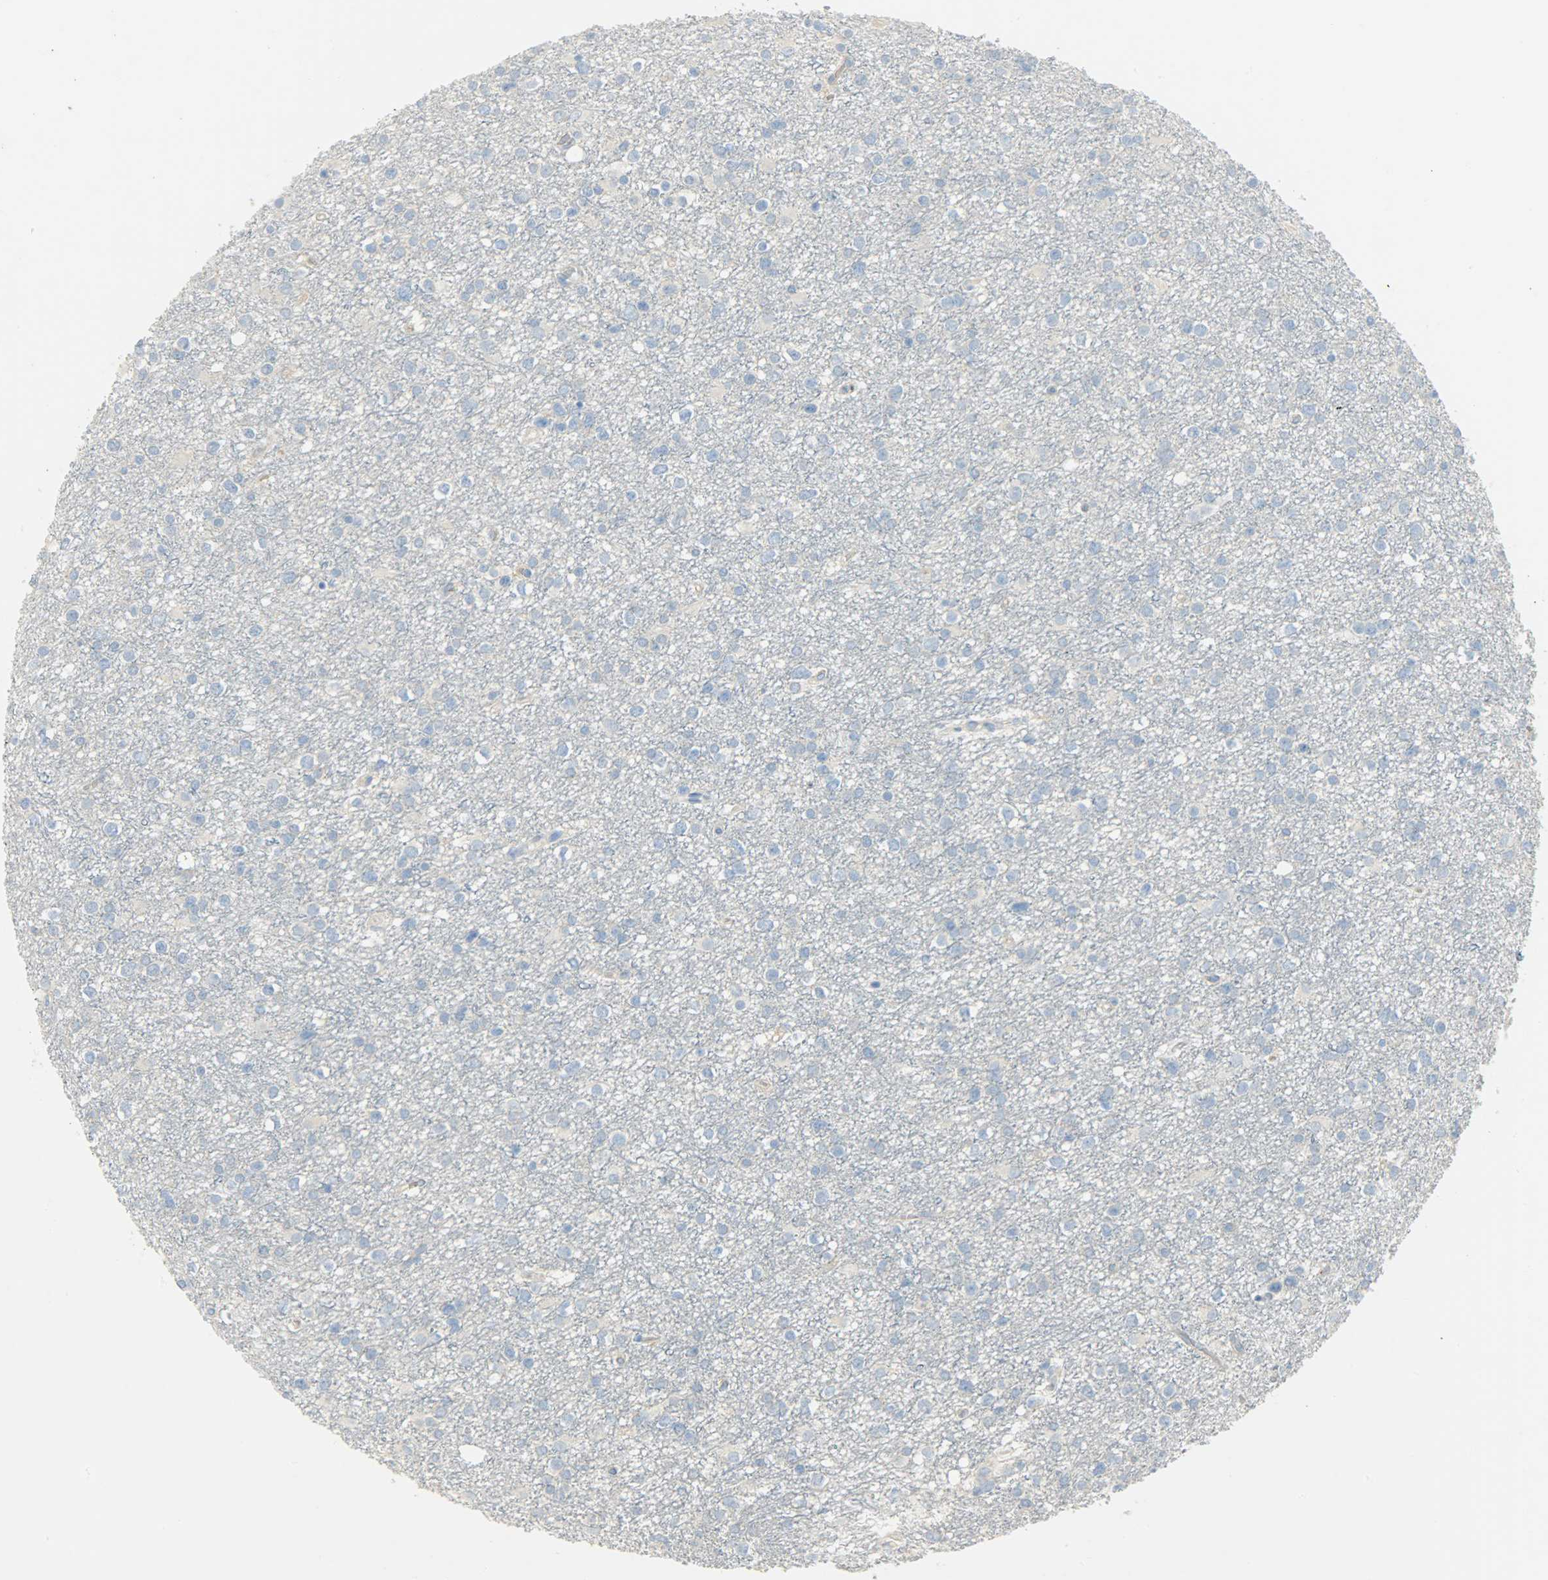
{"staining": {"intensity": "negative", "quantity": "none", "location": "none"}, "tissue": "glioma", "cell_type": "Tumor cells", "image_type": "cancer", "snomed": [{"axis": "morphology", "description": "Glioma, malignant, Low grade"}, {"axis": "topography", "description": "Brain"}], "caption": "The histopathology image exhibits no staining of tumor cells in malignant low-grade glioma.", "gene": "PROM1", "patient": {"sex": "male", "age": 42}}